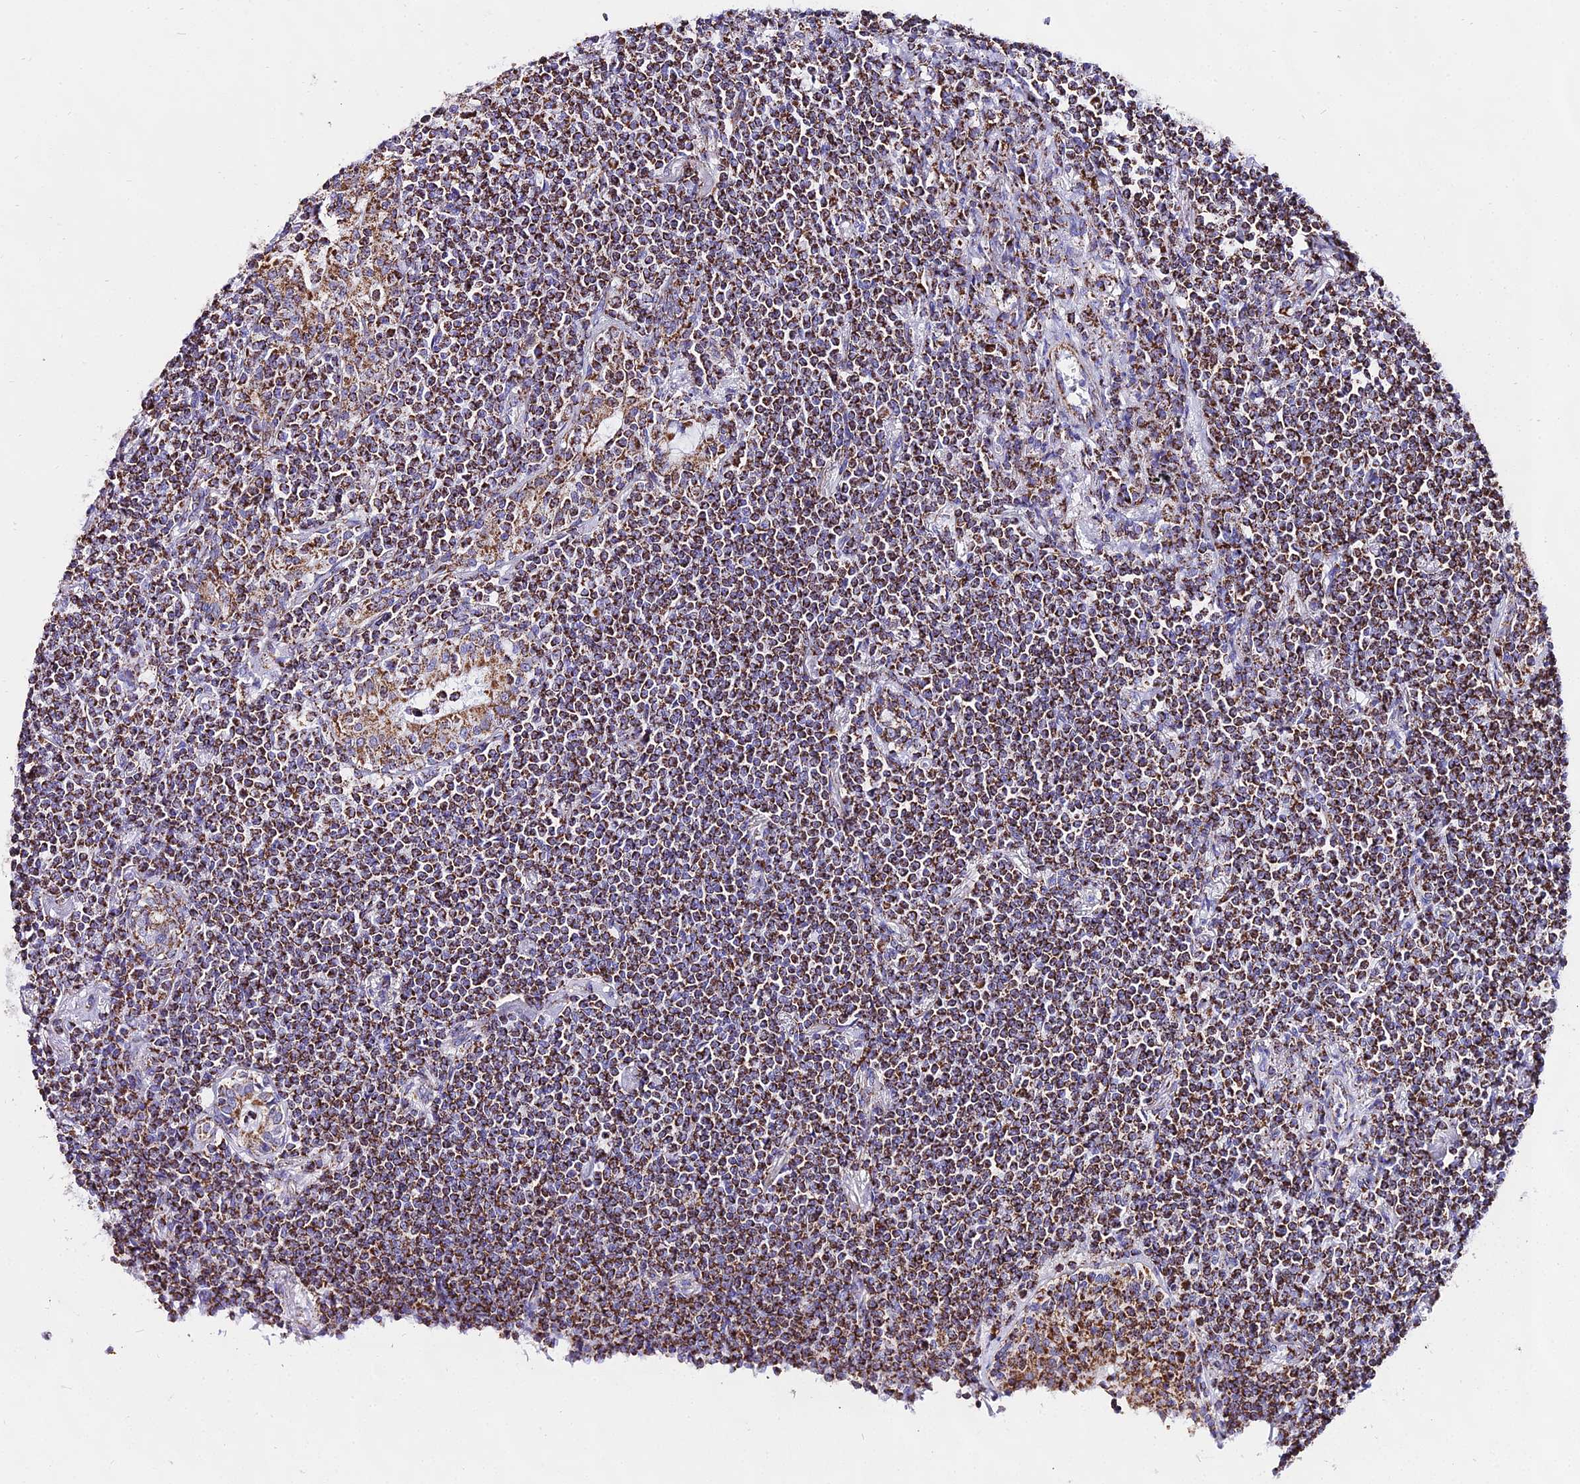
{"staining": {"intensity": "strong", "quantity": ">75%", "location": "cytoplasmic/membranous"}, "tissue": "lymphoma", "cell_type": "Tumor cells", "image_type": "cancer", "snomed": [{"axis": "morphology", "description": "Malignant lymphoma, non-Hodgkin's type, Low grade"}, {"axis": "topography", "description": "Lung"}], "caption": "Immunohistochemical staining of human lymphoma shows high levels of strong cytoplasmic/membranous protein positivity in approximately >75% of tumor cells.", "gene": "ATP5PD", "patient": {"sex": "female", "age": 71}}